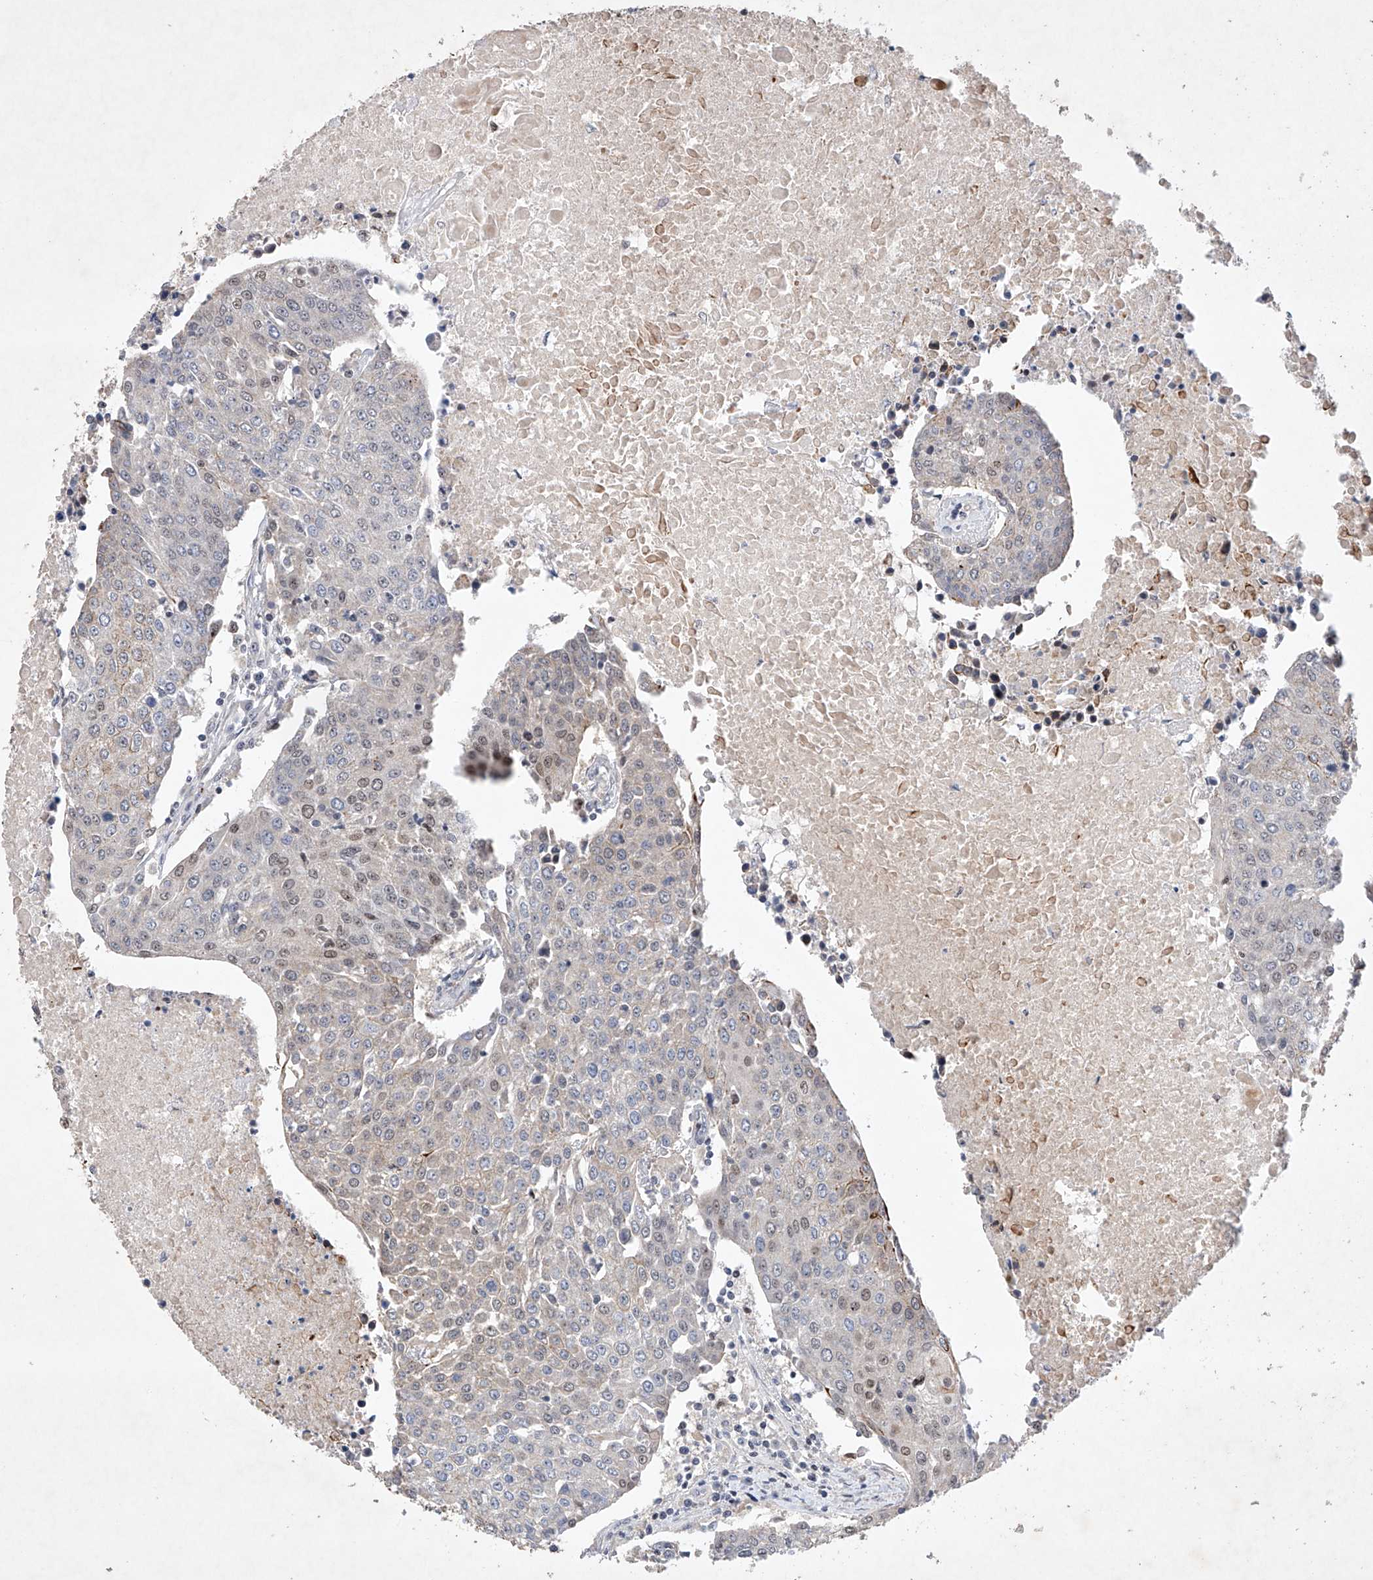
{"staining": {"intensity": "negative", "quantity": "none", "location": "none"}, "tissue": "urothelial cancer", "cell_type": "Tumor cells", "image_type": "cancer", "snomed": [{"axis": "morphology", "description": "Urothelial carcinoma, High grade"}, {"axis": "topography", "description": "Urinary bladder"}], "caption": "High magnification brightfield microscopy of high-grade urothelial carcinoma stained with DAB (brown) and counterstained with hematoxylin (blue): tumor cells show no significant positivity.", "gene": "AFG1L", "patient": {"sex": "female", "age": 85}}